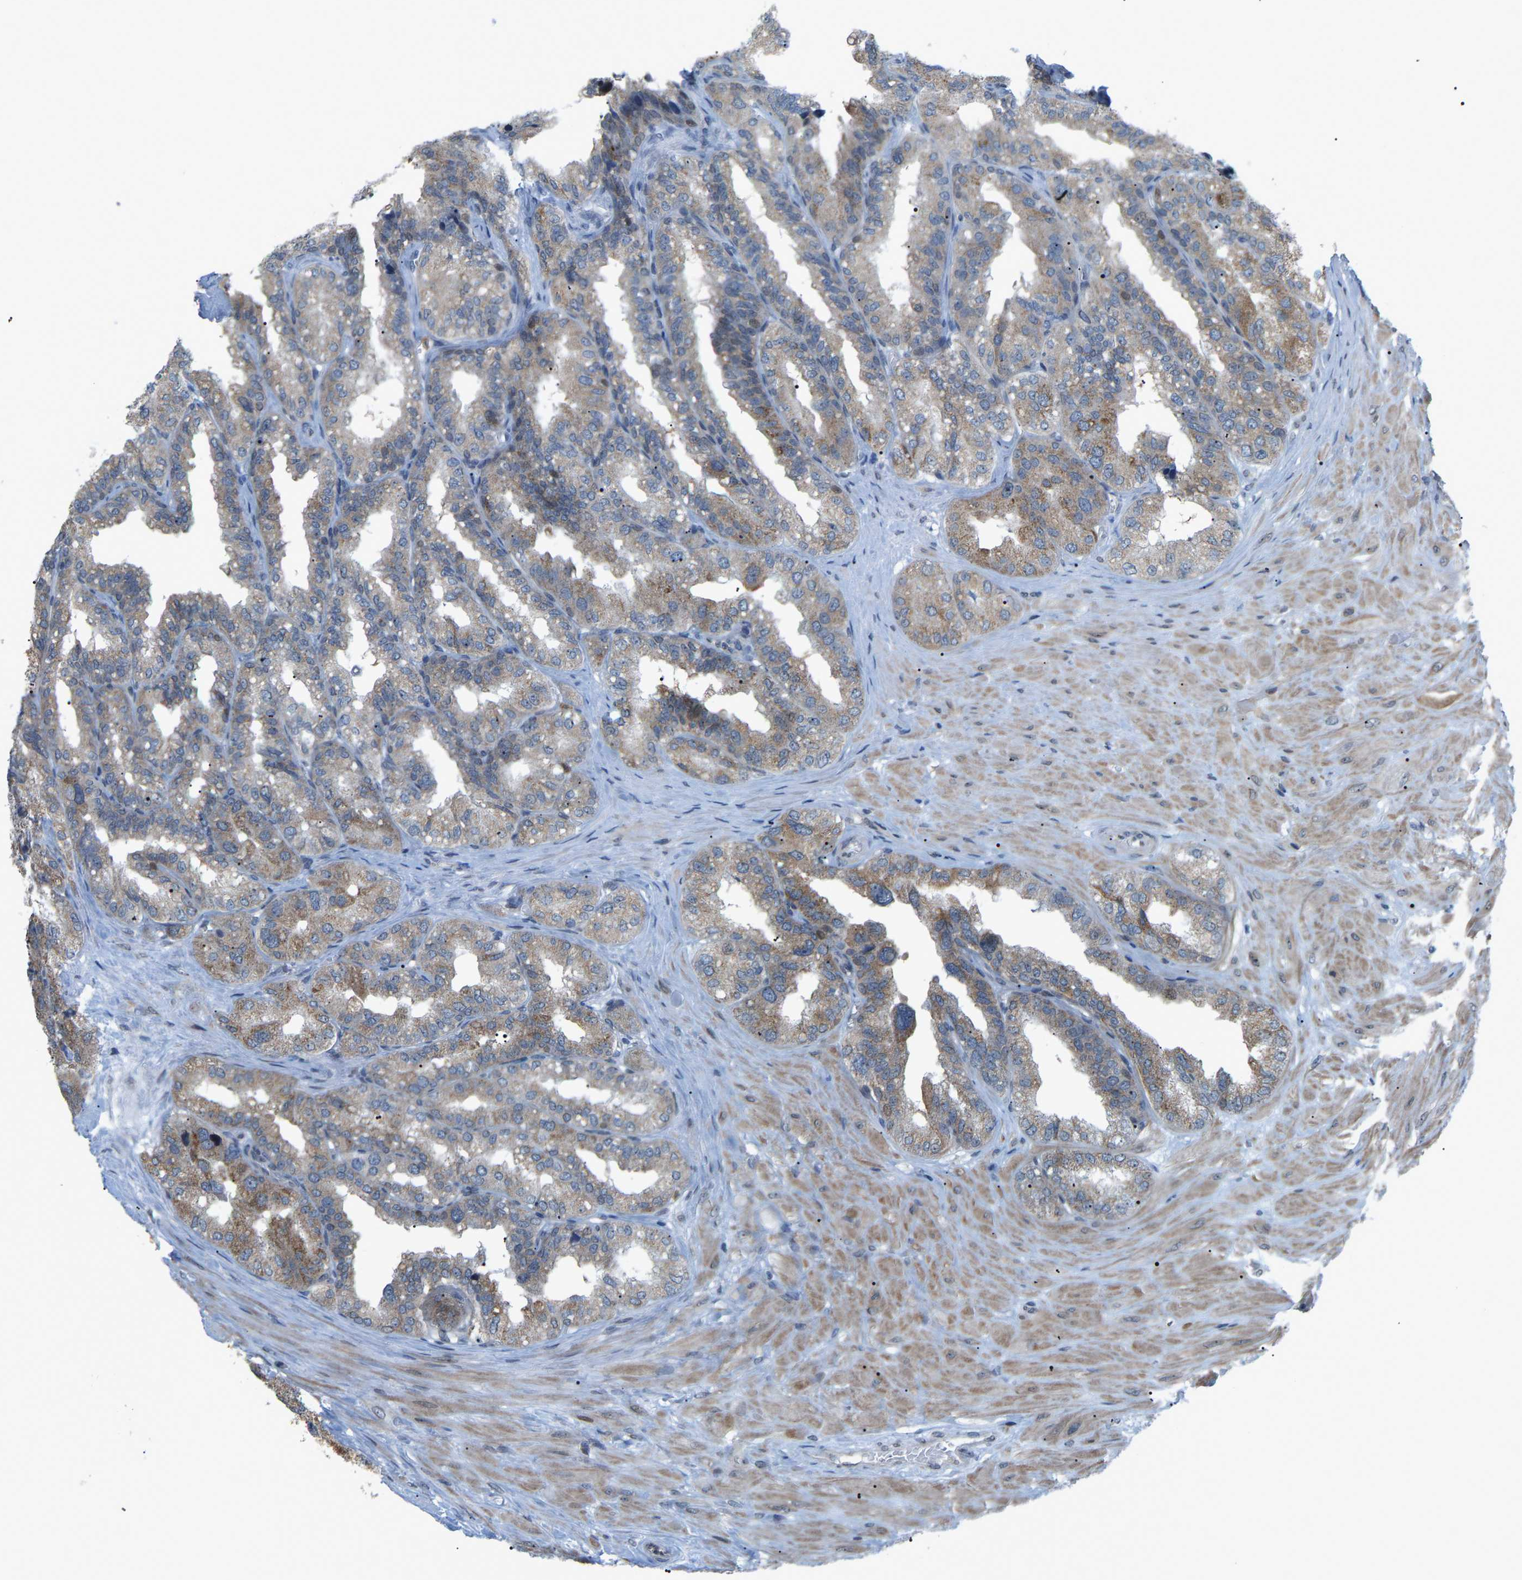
{"staining": {"intensity": "moderate", "quantity": "25%-75%", "location": "cytoplasmic/membranous"}, "tissue": "seminal vesicle", "cell_type": "Glandular cells", "image_type": "normal", "snomed": [{"axis": "morphology", "description": "Normal tissue, NOS"}, {"axis": "topography", "description": "Prostate"}, {"axis": "topography", "description": "Seminal veicle"}], "caption": "Immunohistochemistry (IHC) photomicrograph of normal seminal vesicle: seminal vesicle stained using immunohistochemistry (IHC) displays medium levels of moderate protein expression localized specifically in the cytoplasmic/membranous of glandular cells, appearing as a cytoplasmic/membranous brown color.", "gene": "CROT", "patient": {"sex": "male", "age": 51}}